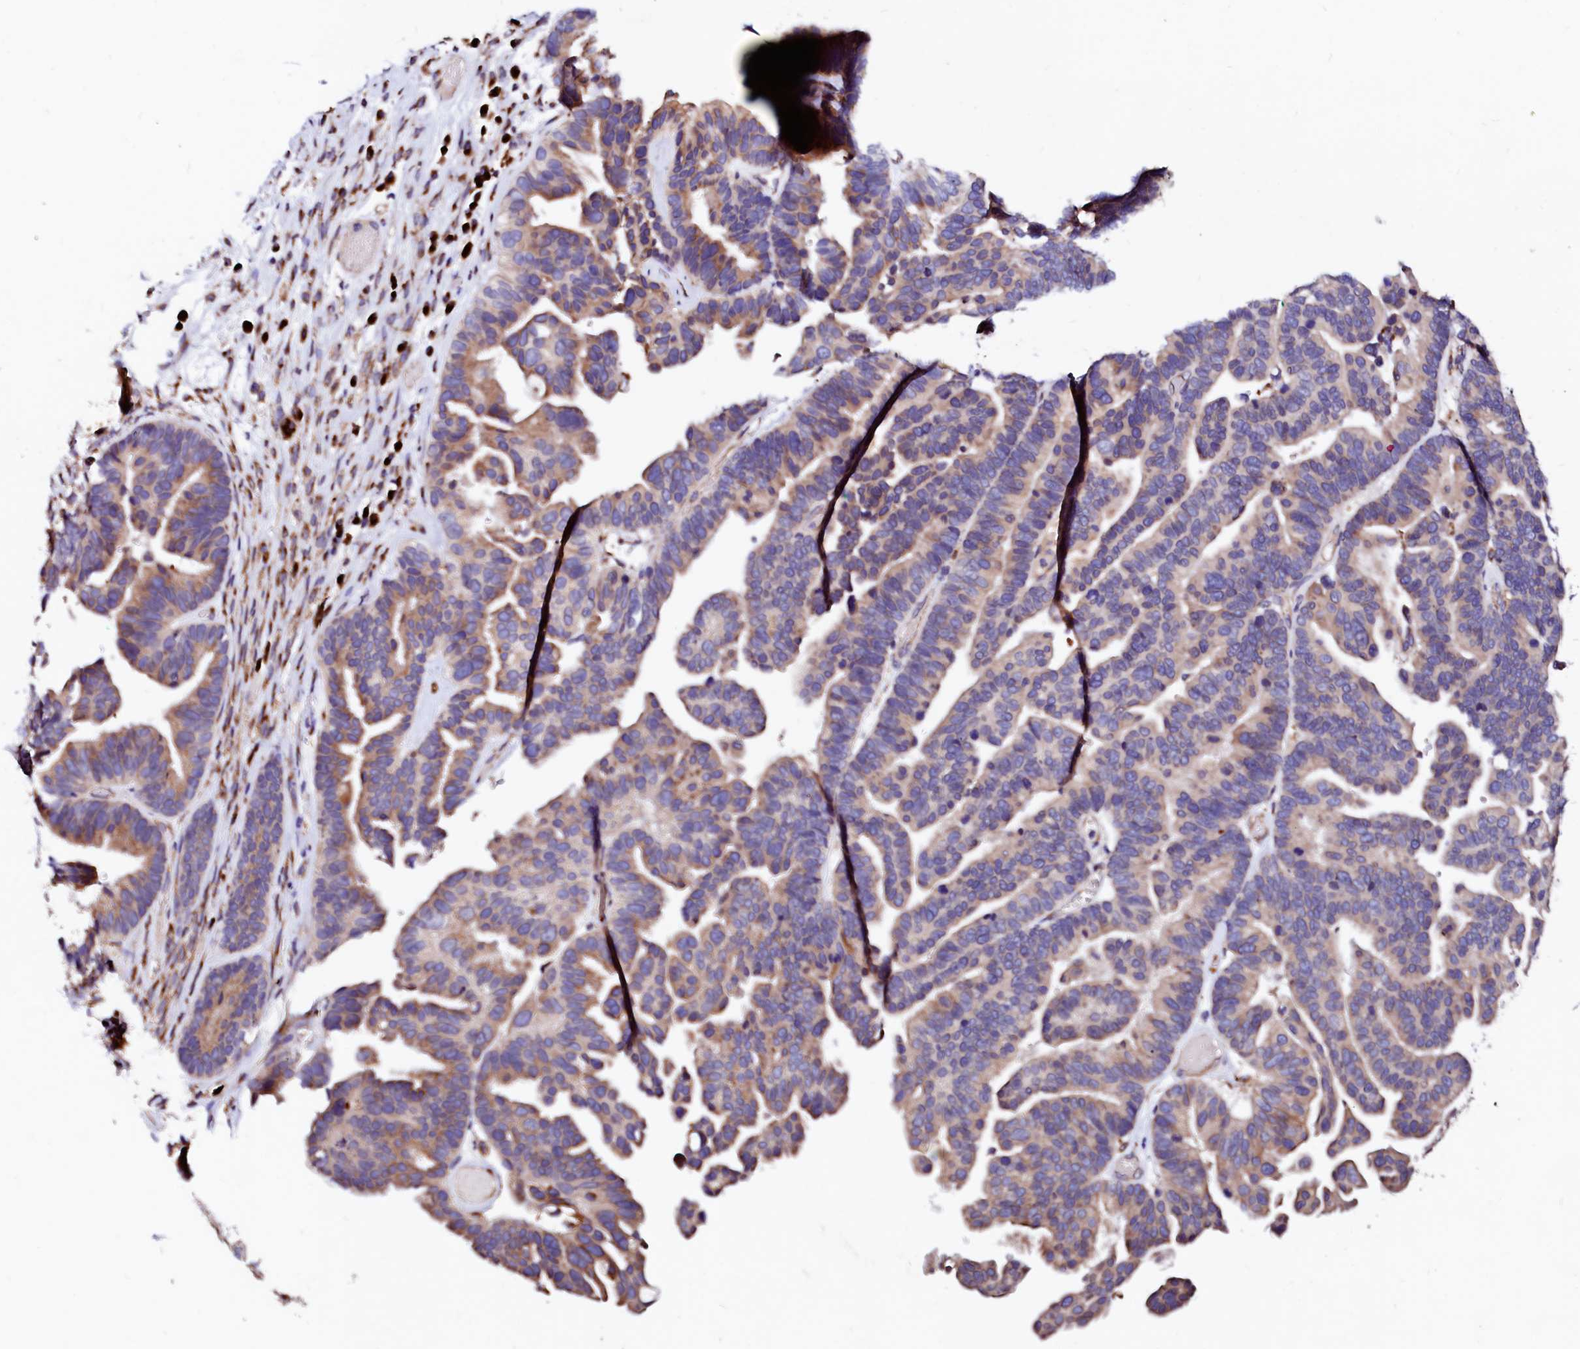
{"staining": {"intensity": "moderate", "quantity": "25%-75%", "location": "cytoplasmic/membranous"}, "tissue": "ovarian cancer", "cell_type": "Tumor cells", "image_type": "cancer", "snomed": [{"axis": "morphology", "description": "Cystadenocarcinoma, serous, NOS"}, {"axis": "topography", "description": "Ovary"}], "caption": "This is a histology image of IHC staining of ovarian cancer, which shows moderate positivity in the cytoplasmic/membranous of tumor cells.", "gene": "LMAN1", "patient": {"sex": "female", "age": 56}}